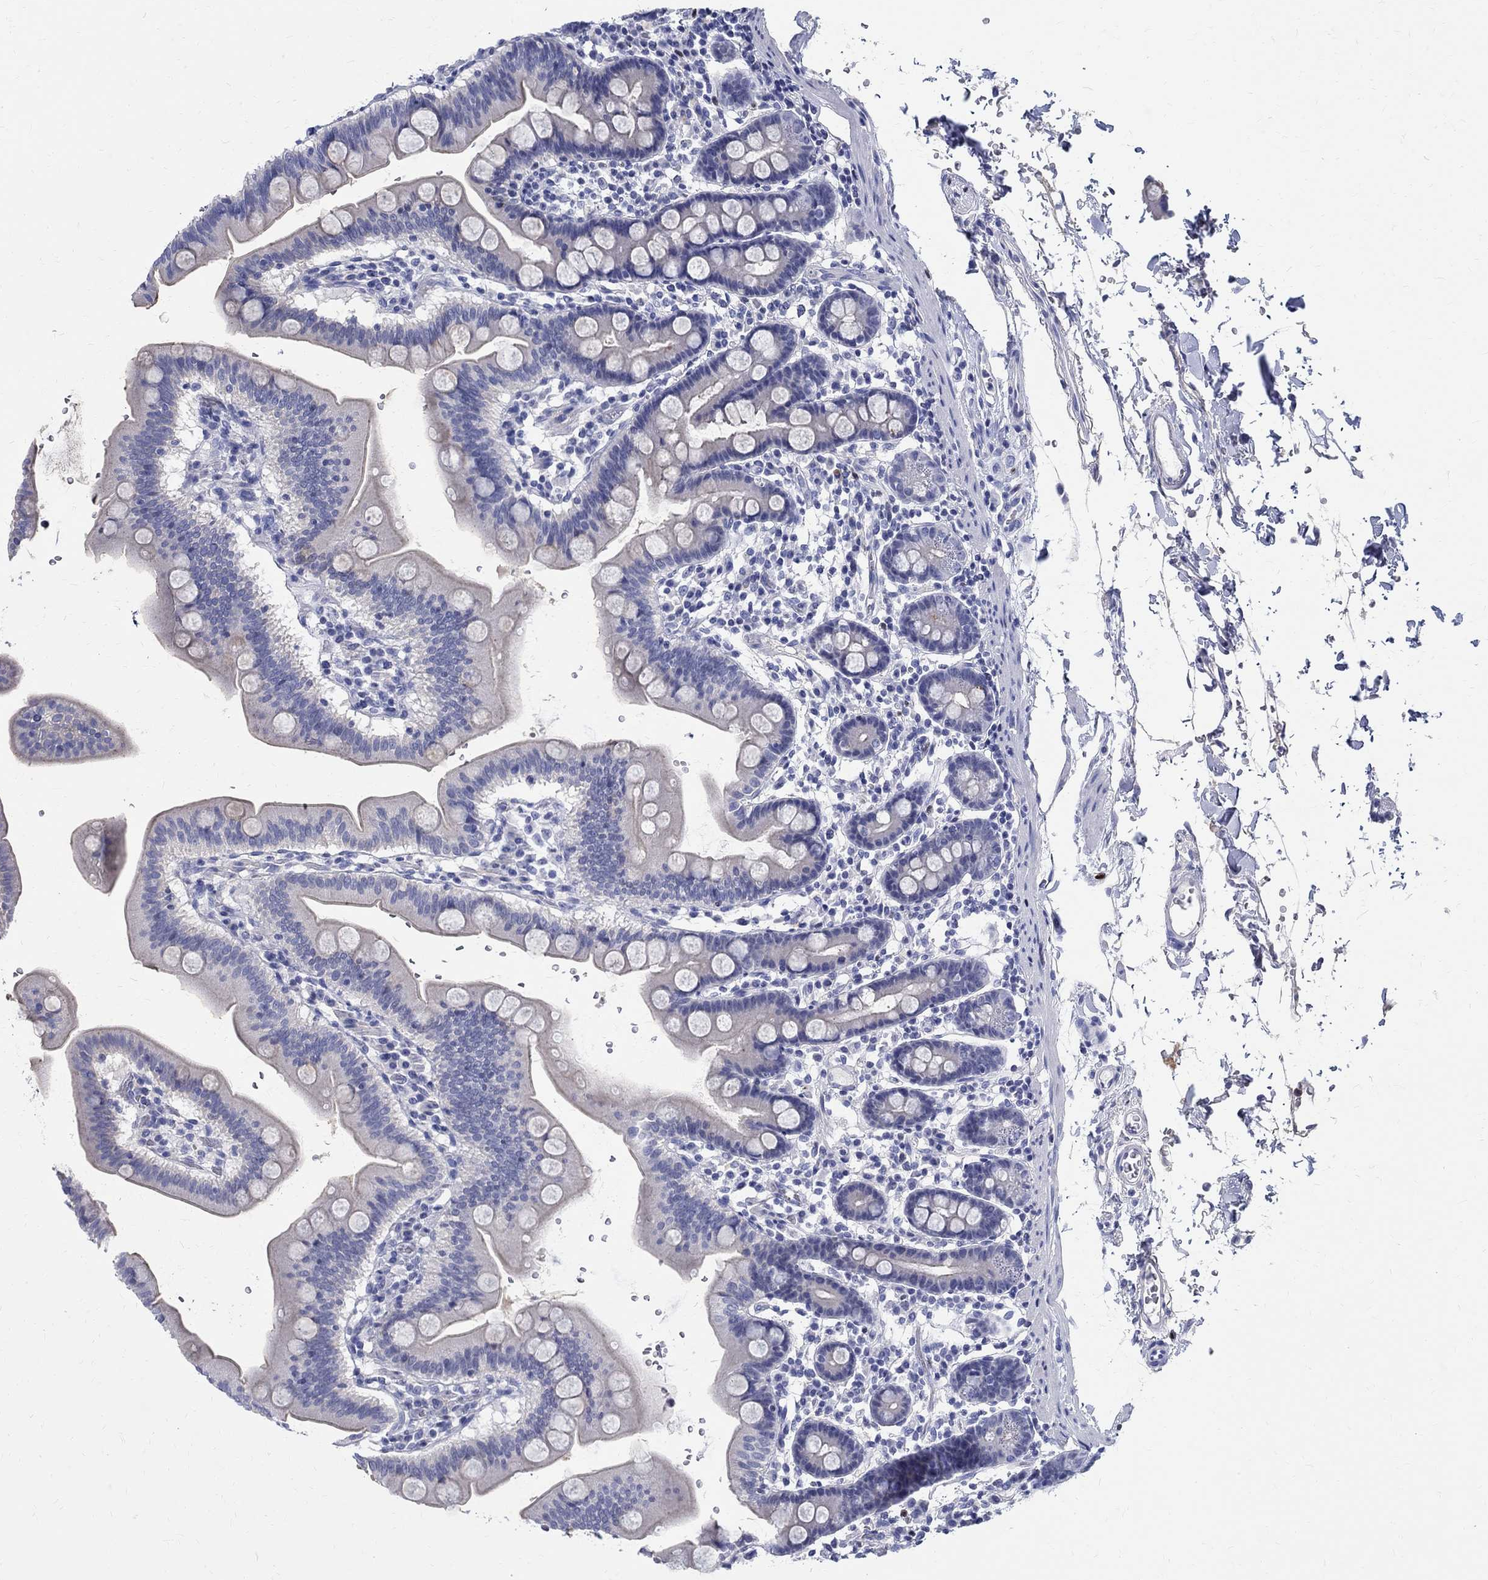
{"staining": {"intensity": "negative", "quantity": "none", "location": "none"}, "tissue": "duodenum", "cell_type": "Glandular cells", "image_type": "normal", "snomed": [{"axis": "morphology", "description": "Normal tissue, NOS"}, {"axis": "topography", "description": "Duodenum"}], "caption": "This is an immunohistochemistry image of normal duodenum. There is no staining in glandular cells.", "gene": "SOX2", "patient": {"sex": "male", "age": 59}}